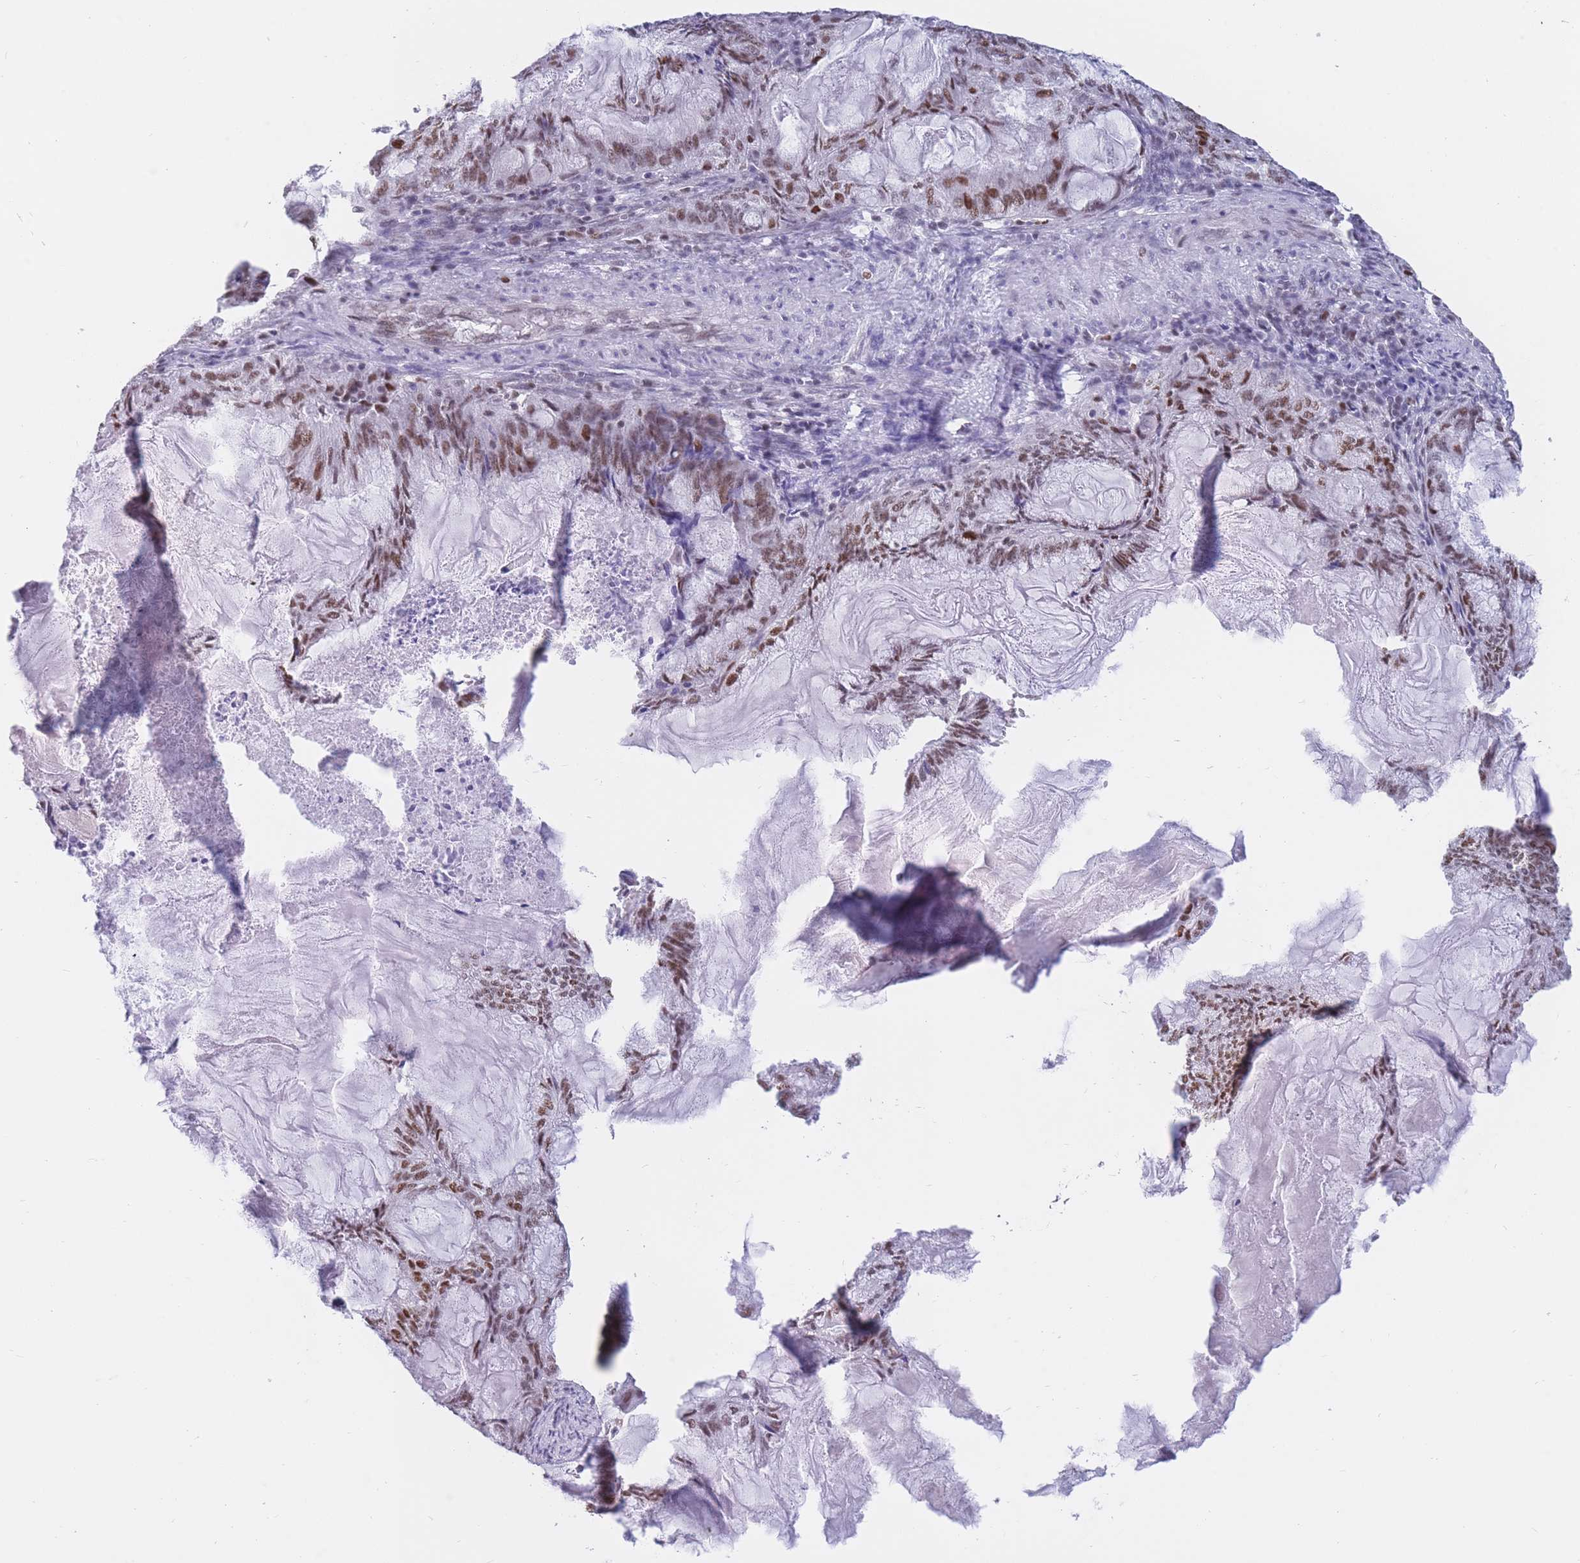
{"staining": {"intensity": "moderate", "quantity": ">75%", "location": "nuclear"}, "tissue": "endometrial cancer", "cell_type": "Tumor cells", "image_type": "cancer", "snomed": [{"axis": "morphology", "description": "Adenocarcinoma, NOS"}, {"axis": "topography", "description": "Endometrium"}], "caption": "Human adenocarcinoma (endometrial) stained with a protein marker reveals moderate staining in tumor cells.", "gene": "NASP", "patient": {"sex": "female", "age": 86}}